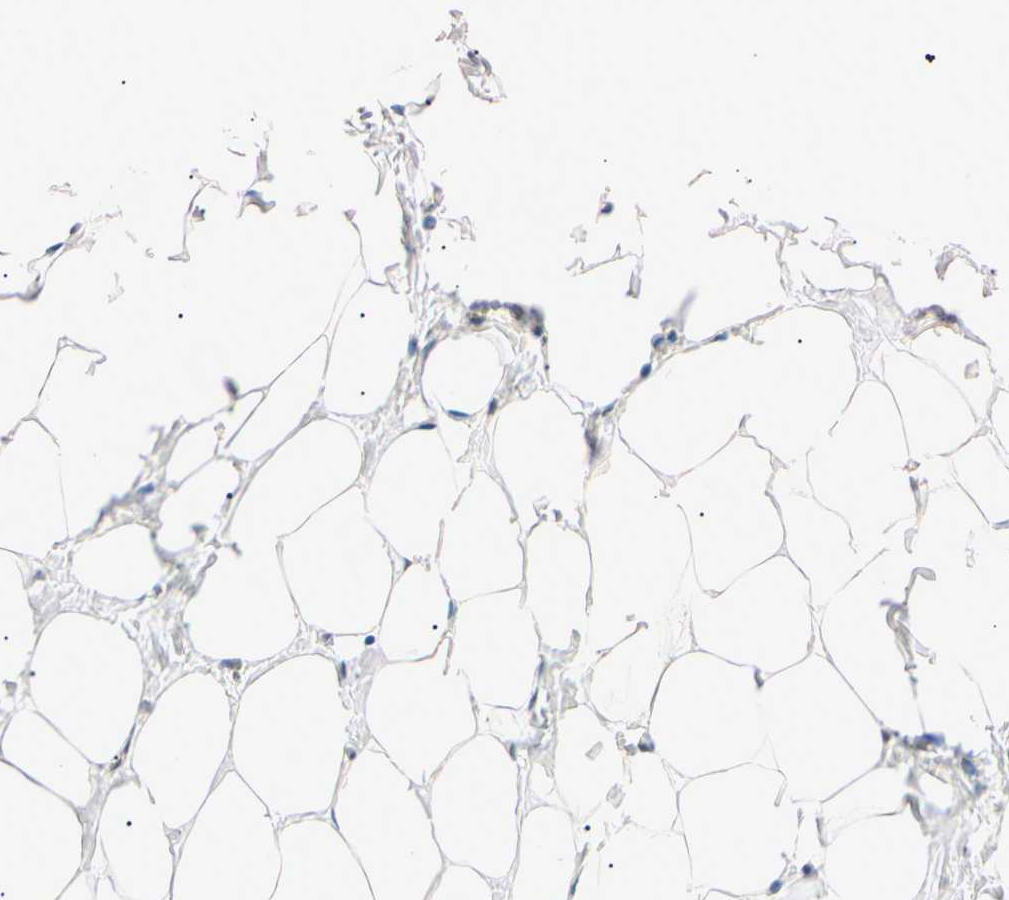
{"staining": {"intensity": "negative", "quantity": "none", "location": "none"}, "tissue": "breast", "cell_type": "Adipocytes", "image_type": "normal", "snomed": [{"axis": "morphology", "description": "Normal tissue, NOS"}, {"axis": "topography", "description": "Breast"}], "caption": "Protein analysis of unremarkable breast displays no significant expression in adipocytes. (DAB immunohistochemistry (IHC) with hematoxylin counter stain).", "gene": "SMARCA5", "patient": {"sex": "female", "age": 27}}